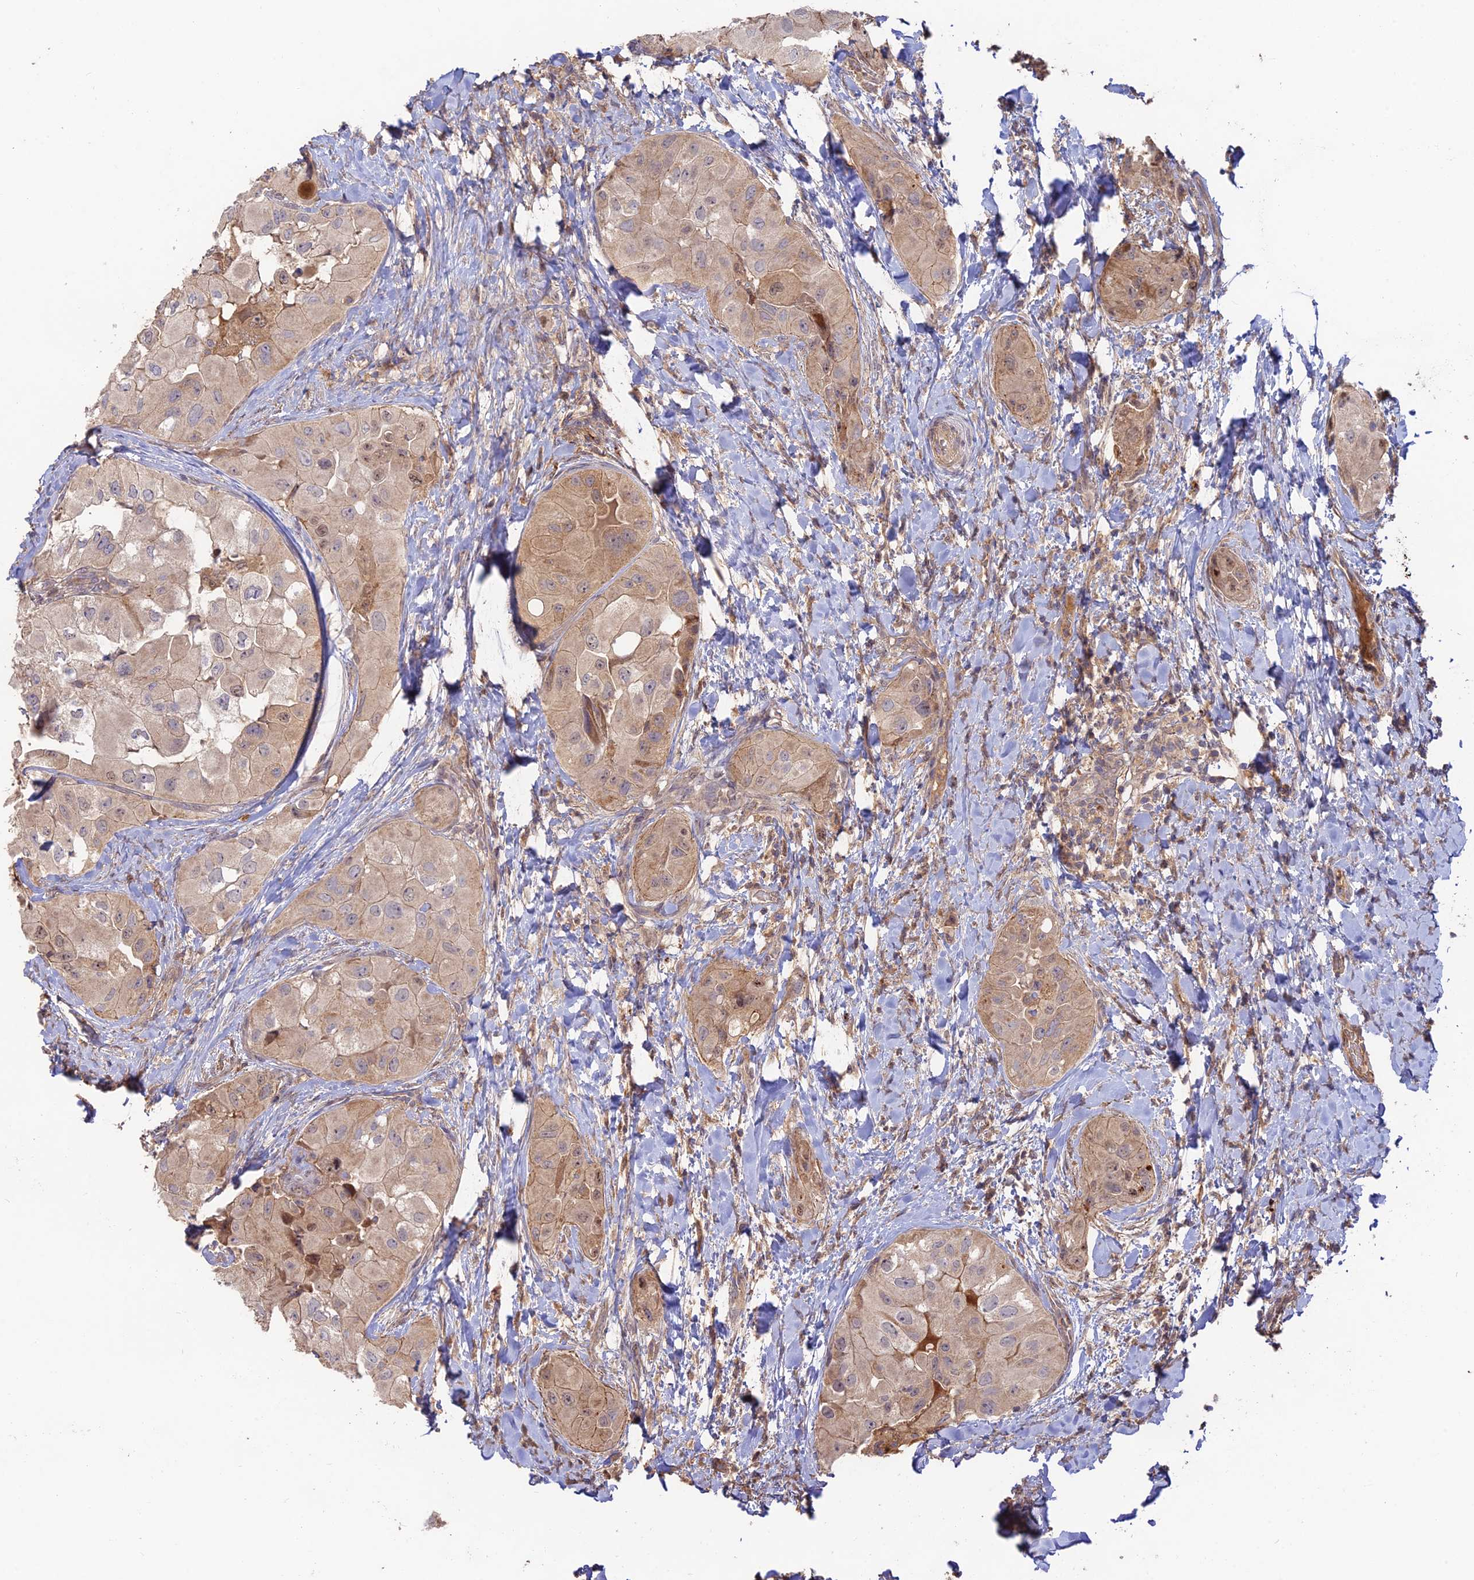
{"staining": {"intensity": "weak", "quantity": ">75%", "location": "cytoplasmic/membranous,nuclear"}, "tissue": "thyroid cancer", "cell_type": "Tumor cells", "image_type": "cancer", "snomed": [{"axis": "morphology", "description": "Normal tissue, NOS"}, {"axis": "morphology", "description": "Papillary adenocarcinoma, NOS"}, {"axis": "topography", "description": "Thyroid gland"}], "caption": "Protein analysis of thyroid cancer tissue displays weak cytoplasmic/membranous and nuclear staining in approximately >75% of tumor cells. Nuclei are stained in blue.", "gene": "CLCF1", "patient": {"sex": "female", "age": 59}}